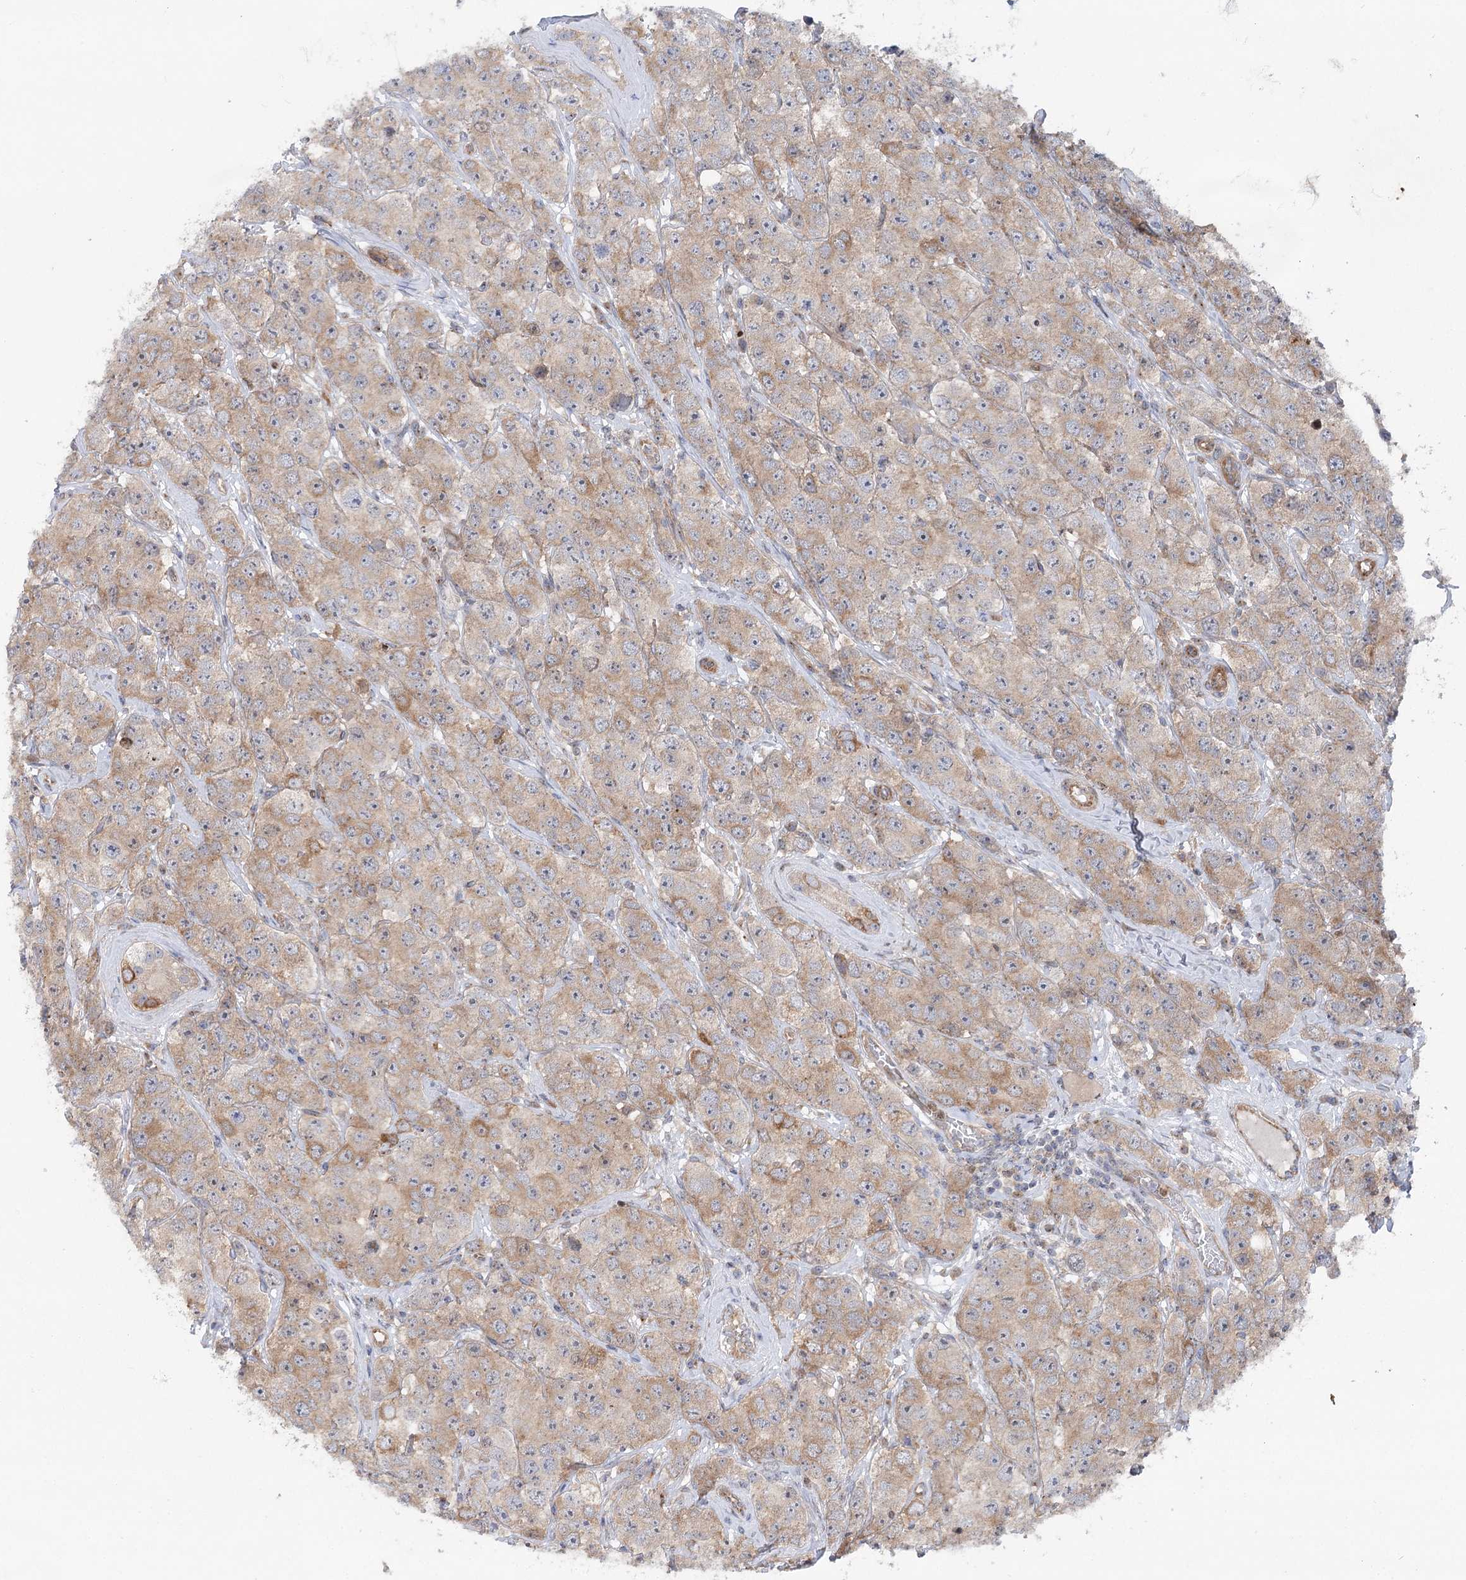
{"staining": {"intensity": "moderate", "quantity": "25%-75%", "location": "cytoplasmic/membranous"}, "tissue": "testis cancer", "cell_type": "Tumor cells", "image_type": "cancer", "snomed": [{"axis": "morphology", "description": "Seminoma, NOS"}, {"axis": "topography", "description": "Testis"}], "caption": "An image showing moderate cytoplasmic/membranous staining in about 25%-75% of tumor cells in testis cancer (seminoma), as visualized by brown immunohistochemical staining.", "gene": "SCN11A", "patient": {"sex": "male", "age": 28}}